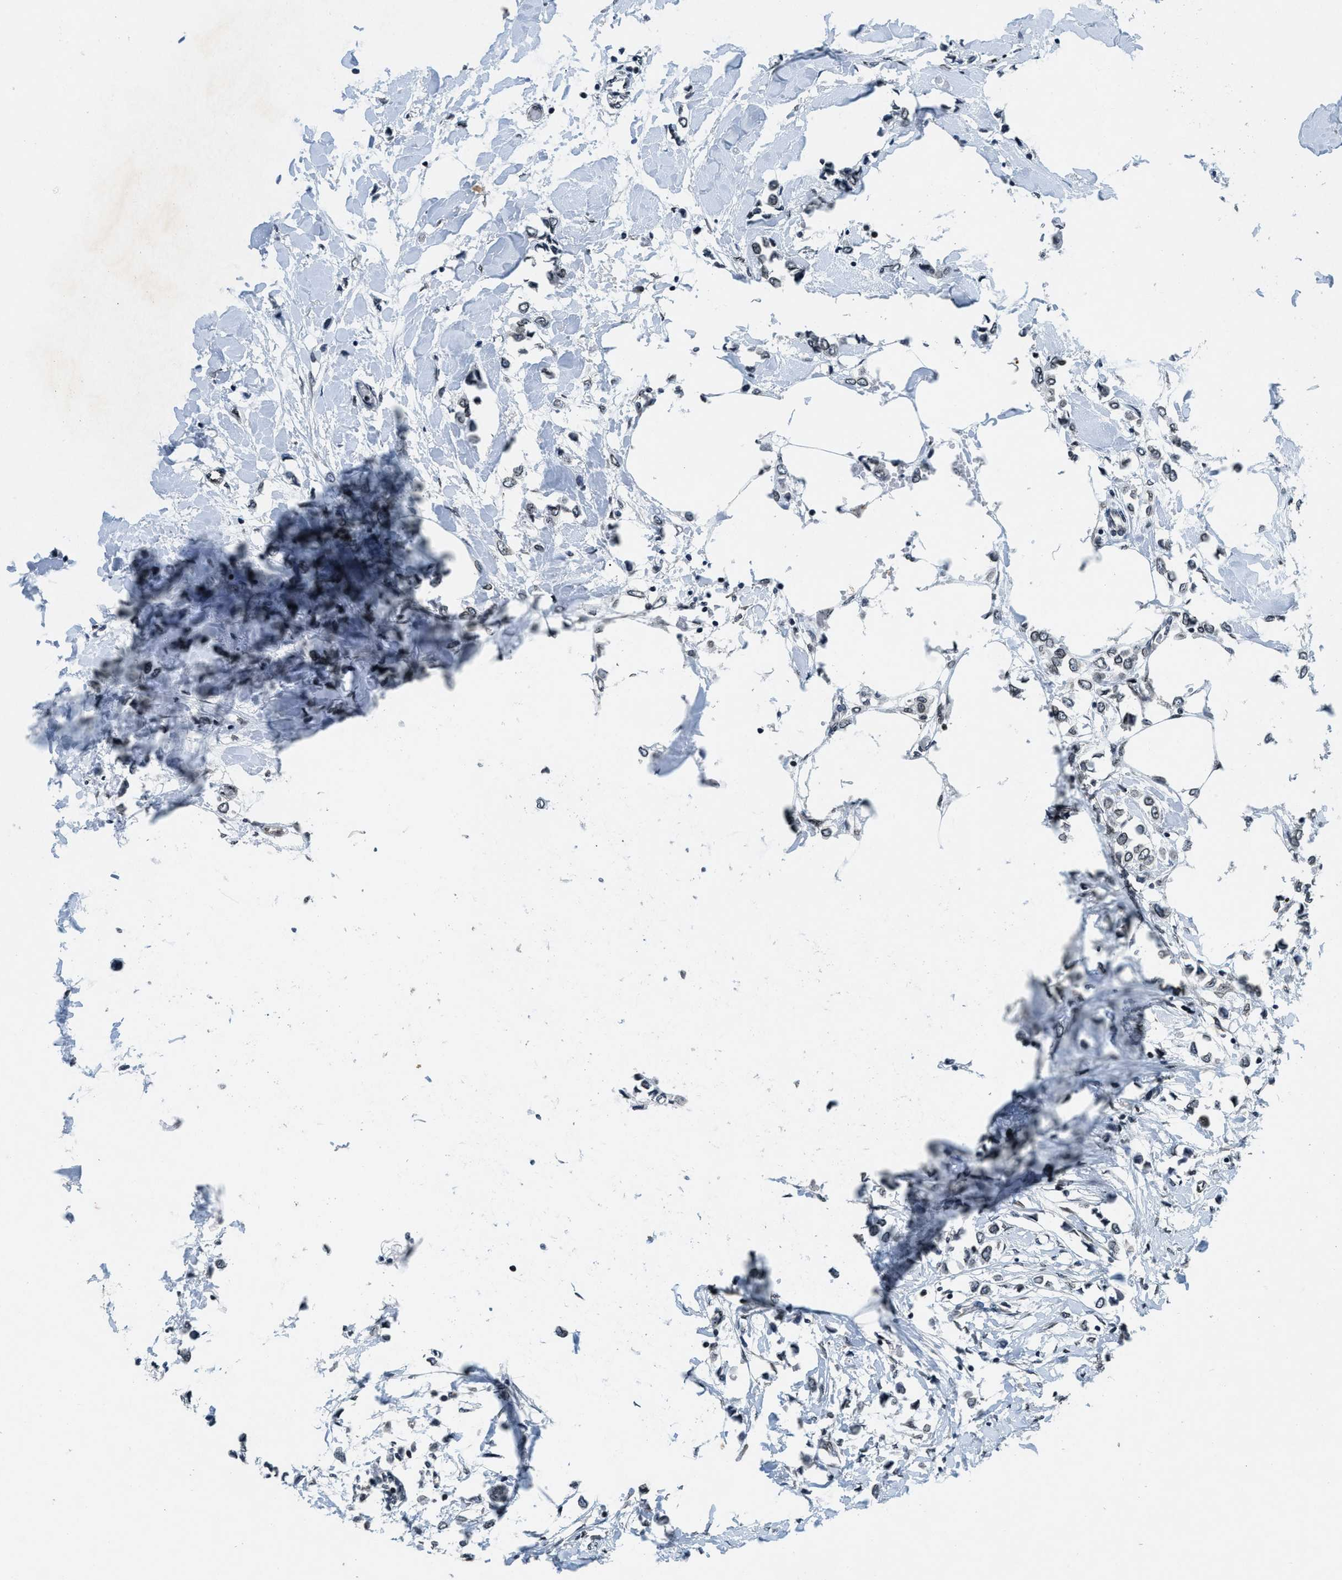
{"staining": {"intensity": "weak", "quantity": ">75%", "location": "nuclear"}, "tissue": "breast cancer", "cell_type": "Tumor cells", "image_type": "cancer", "snomed": [{"axis": "morphology", "description": "Lobular carcinoma"}, {"axis": "topography", "description": "Breast"}], "caption": "DAB (3,3'-diaminobenzidine) immunohistochemical staining of breast cancer (lobular carcinoma) displays weak nuclear protein staining in approximately >75% of tumor cells. Nuclei are stained in blue.", "gene": "ZC3HC1", "patient": {"sex": "female", "age": 51}}